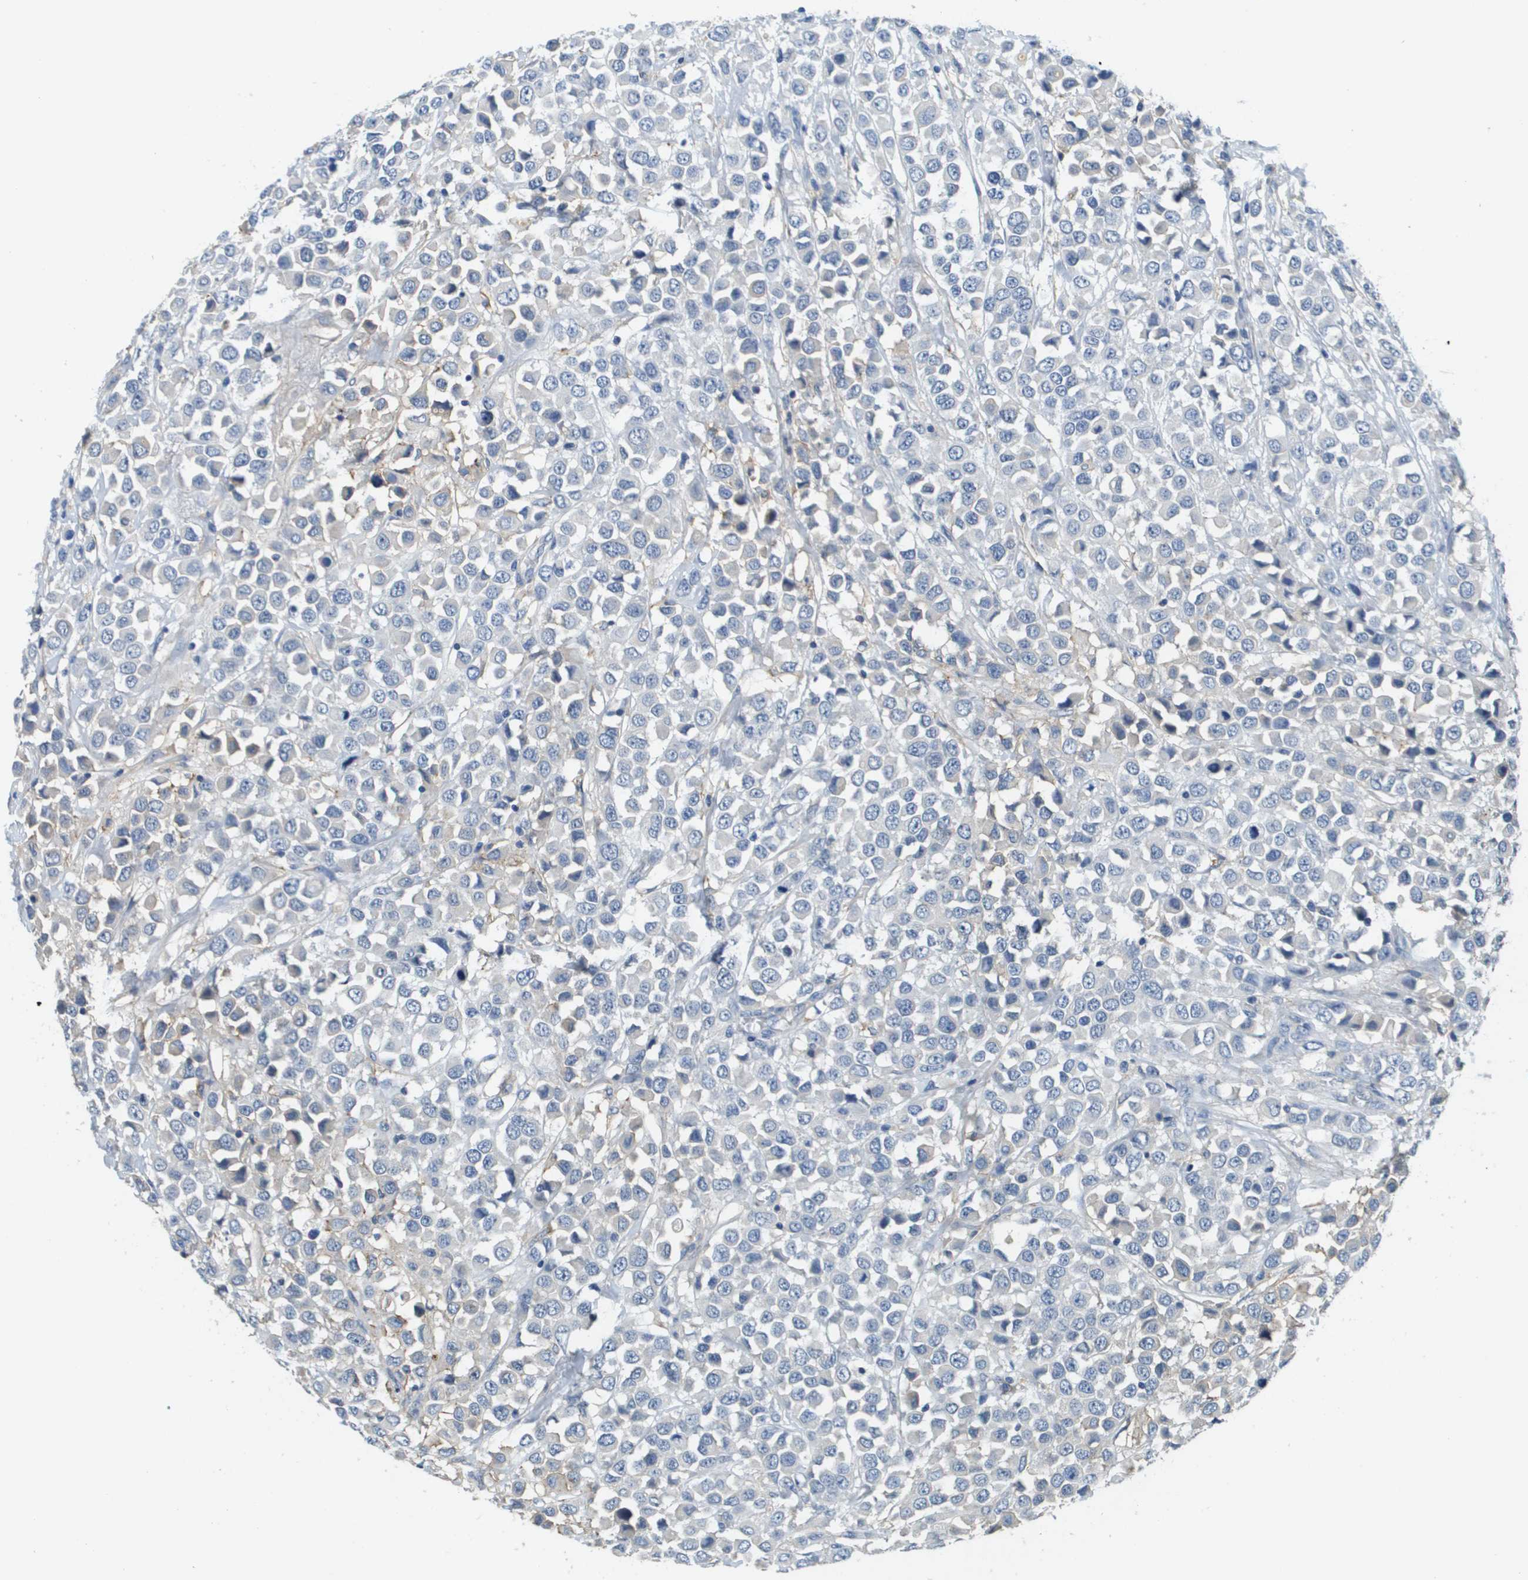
{"staining": {"intensity": "negative", "quantity": "none", "location": "none"}, "tissue": "breast cancer", "cell_type": "Tumor cells", "image_type": "cancer", "snomed": [{"axis": "morphology", "description": "Duct carcinoma"}, {"axis": "topography", "description": "Breast"}], "caption": "This is a micrograph of IHC staining of breast infiltrating ductal carcinoma, which shows no staining in tumor cells.", "gene": "SLC16A3", "patient": {"sex": "female", "age": 61}}